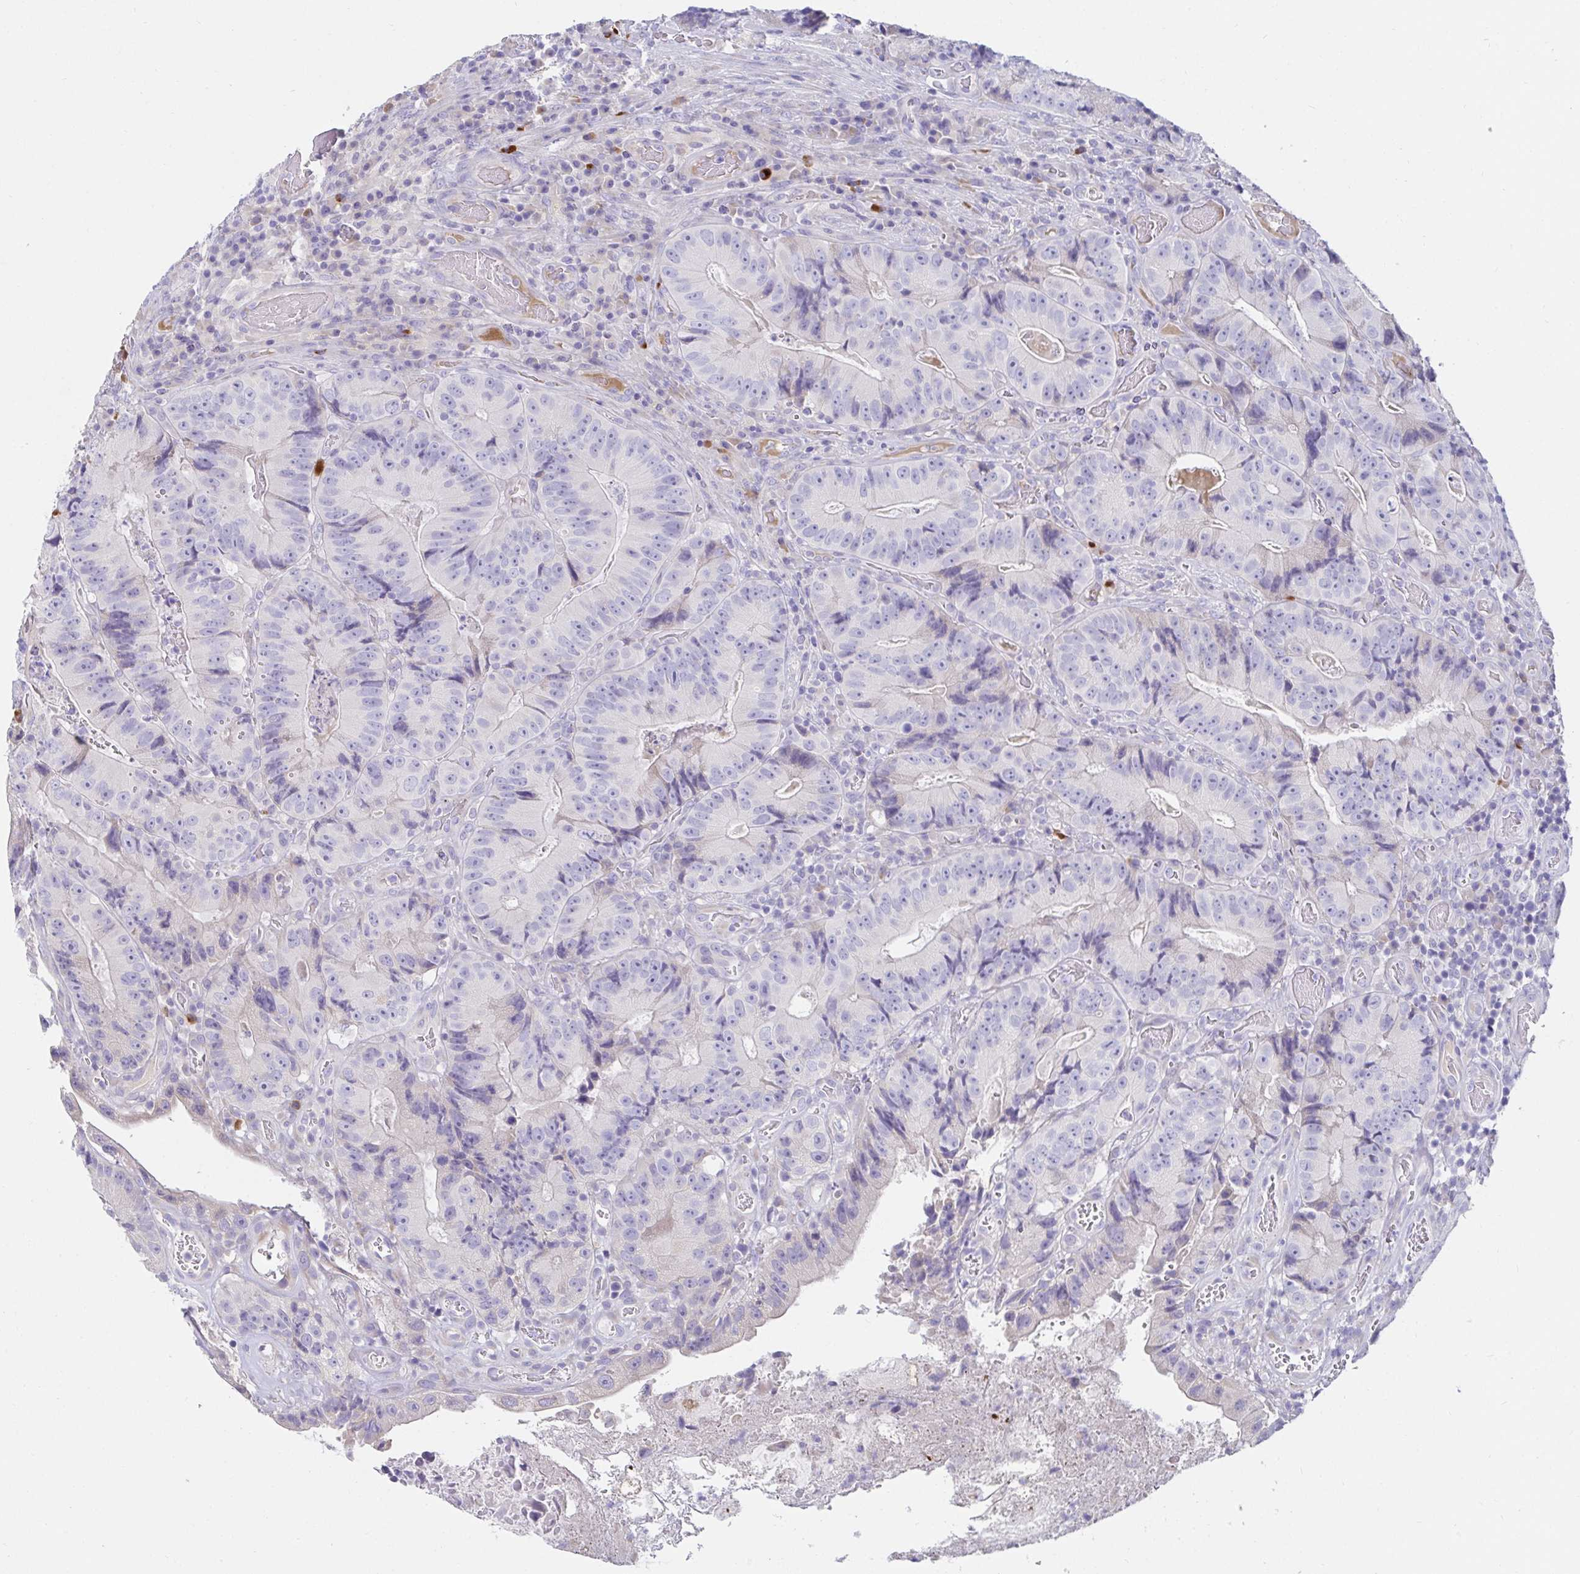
{"staining": {"intensity": "negative", "quantity": "none", "location": "none"}, "tissue": "colorectal cancer", "cell_type": "Tumor cells", "image_type": "cancer", "snomed": [{"axis": "morphology", "description": "Adenocarcinoma, NOS"}, {"axis": "topography", "description": "Colon"}], "caption": "An immunohistochemistry (IHC) image of colorectal cancer (adenocarcinoma) is shown. There is no staining in tumor cells of colorectal cancer (adenocarcinoma). Nuclei are stained in blue.", "gene": "C4orf17", "patient": {"sex": "female", "age": 86}}